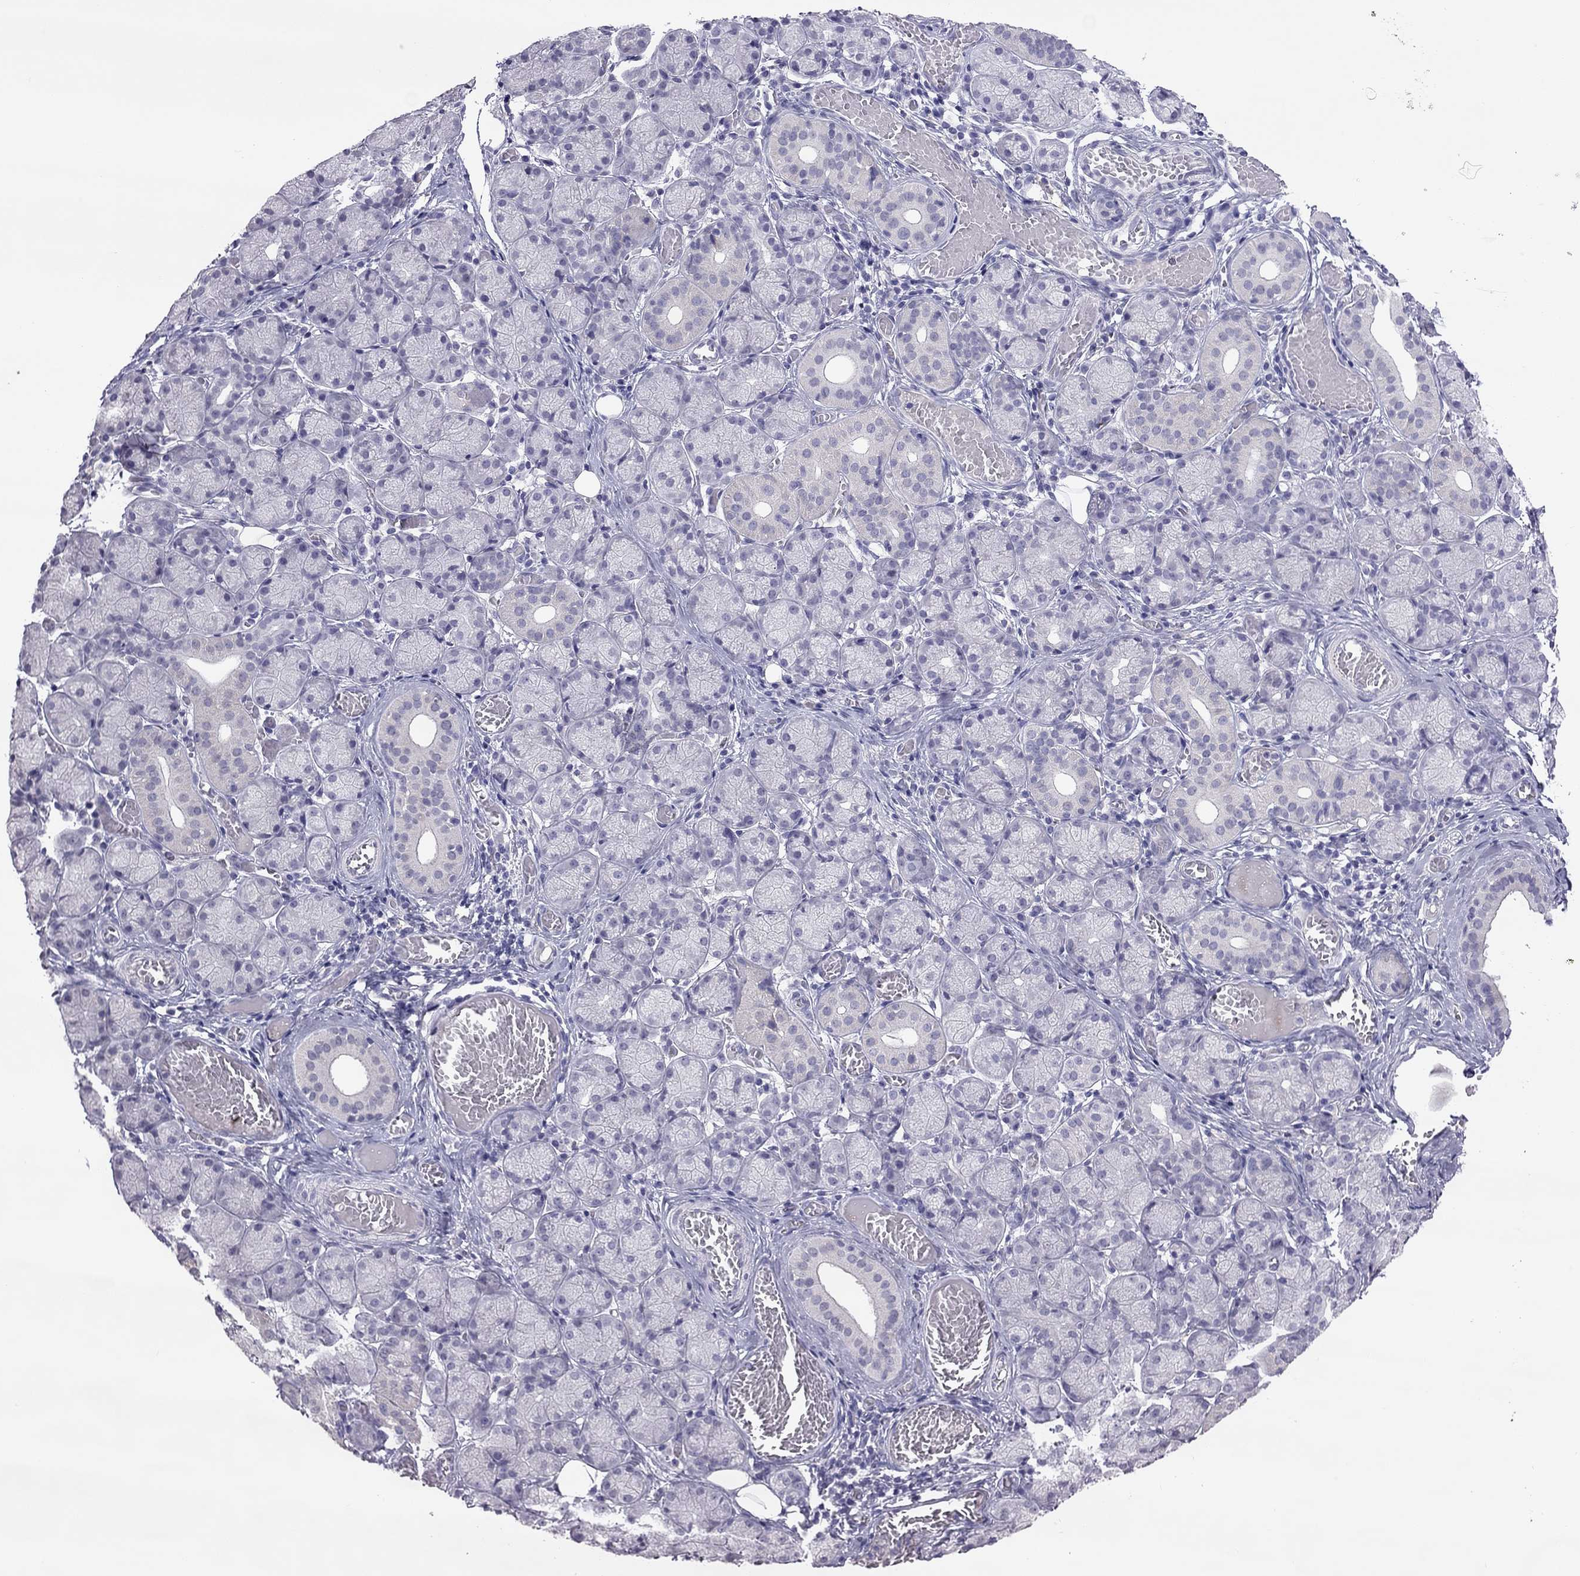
{"staining": {"intensity": "negative", "quantity": "none", "location": "none"}, "tissue": "salivary gland", "cell_type": "Glandular cells", "image_type": "normal", "snomed": [{"axis": "morphology", "description": "Normal tissue, NOS"}, {"axis": "topography", "description": "Salivary gland"}, {"axis": "topography", "description": "Peripheral nerve tissue"}], "caption": "Immunohistochemistry (IHC) of benign salivary gland demonstrates no positivity in glandular cells. The staining is performed using DAB brown chromogen with nuclei counter-stained in using hematoxylin.", "gene": "PPP1R3A", "patient": {"sex": "female", "age": 24}}